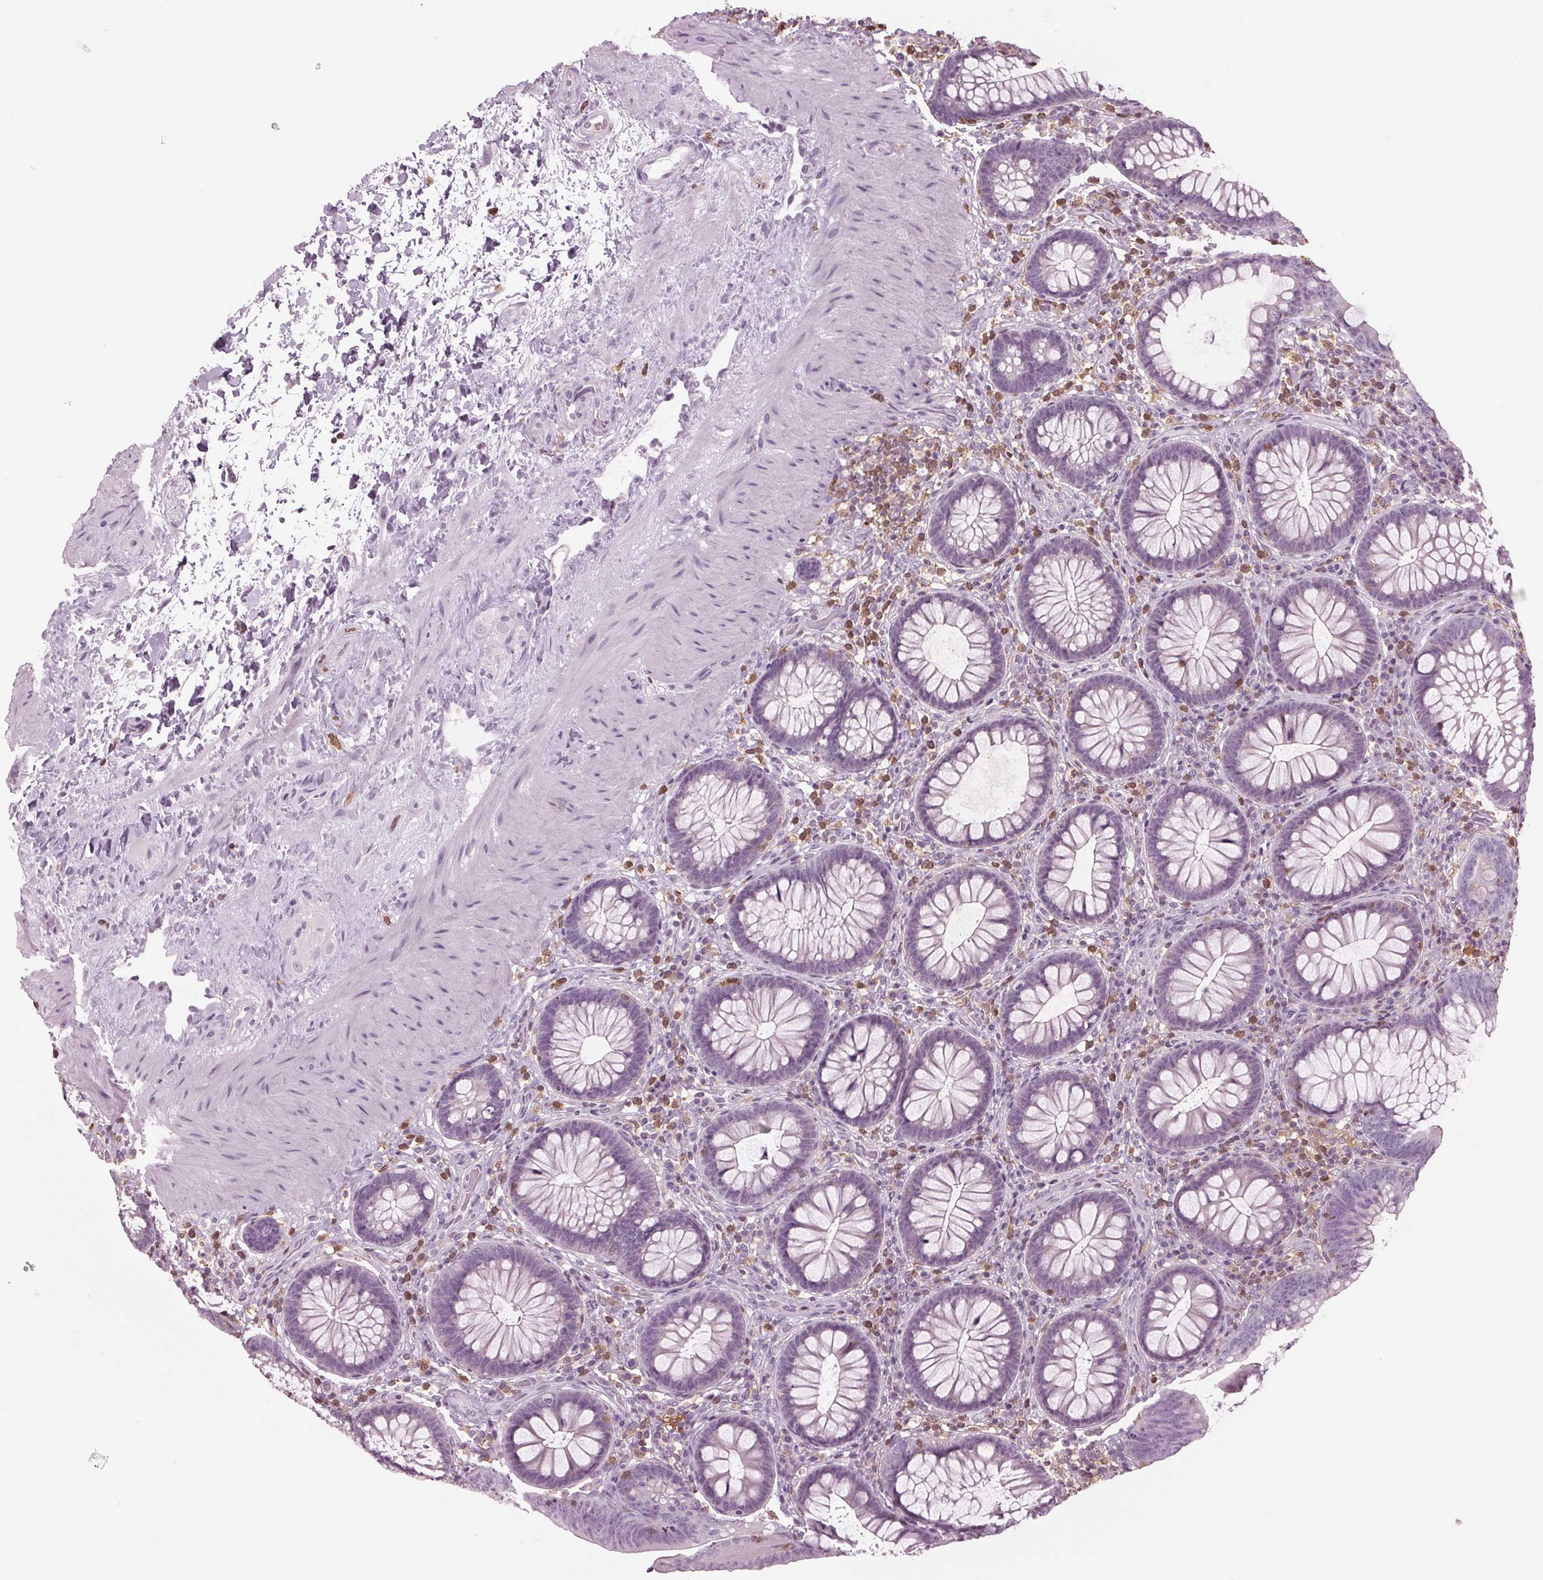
{"staining": {"intensity": "negative", "quantity": "none", "location": "none"}, "tissue": "colon", "cell_type": "Endothelial cells", "image_type": "normal", "snomed": [{"axis": "morphology", "description": "Normal tissue, NOS"}, {"axis": "morphology", "description": "Adenoma, NOS"}, {"axis": "topography", "description": "Soft tissue"}, {"axis": "topography", "description": "Colon"}], "caption": "This is a photomicrograph of immunohistochemistry staining of unremarkable colon, which shows no positivity in endothelial cells. (DAB immunohistochemistry visualized using brightfield microscopy, high magnification).", "gene": "BTLA", "patient": {"sex": "male", "age": 47}}